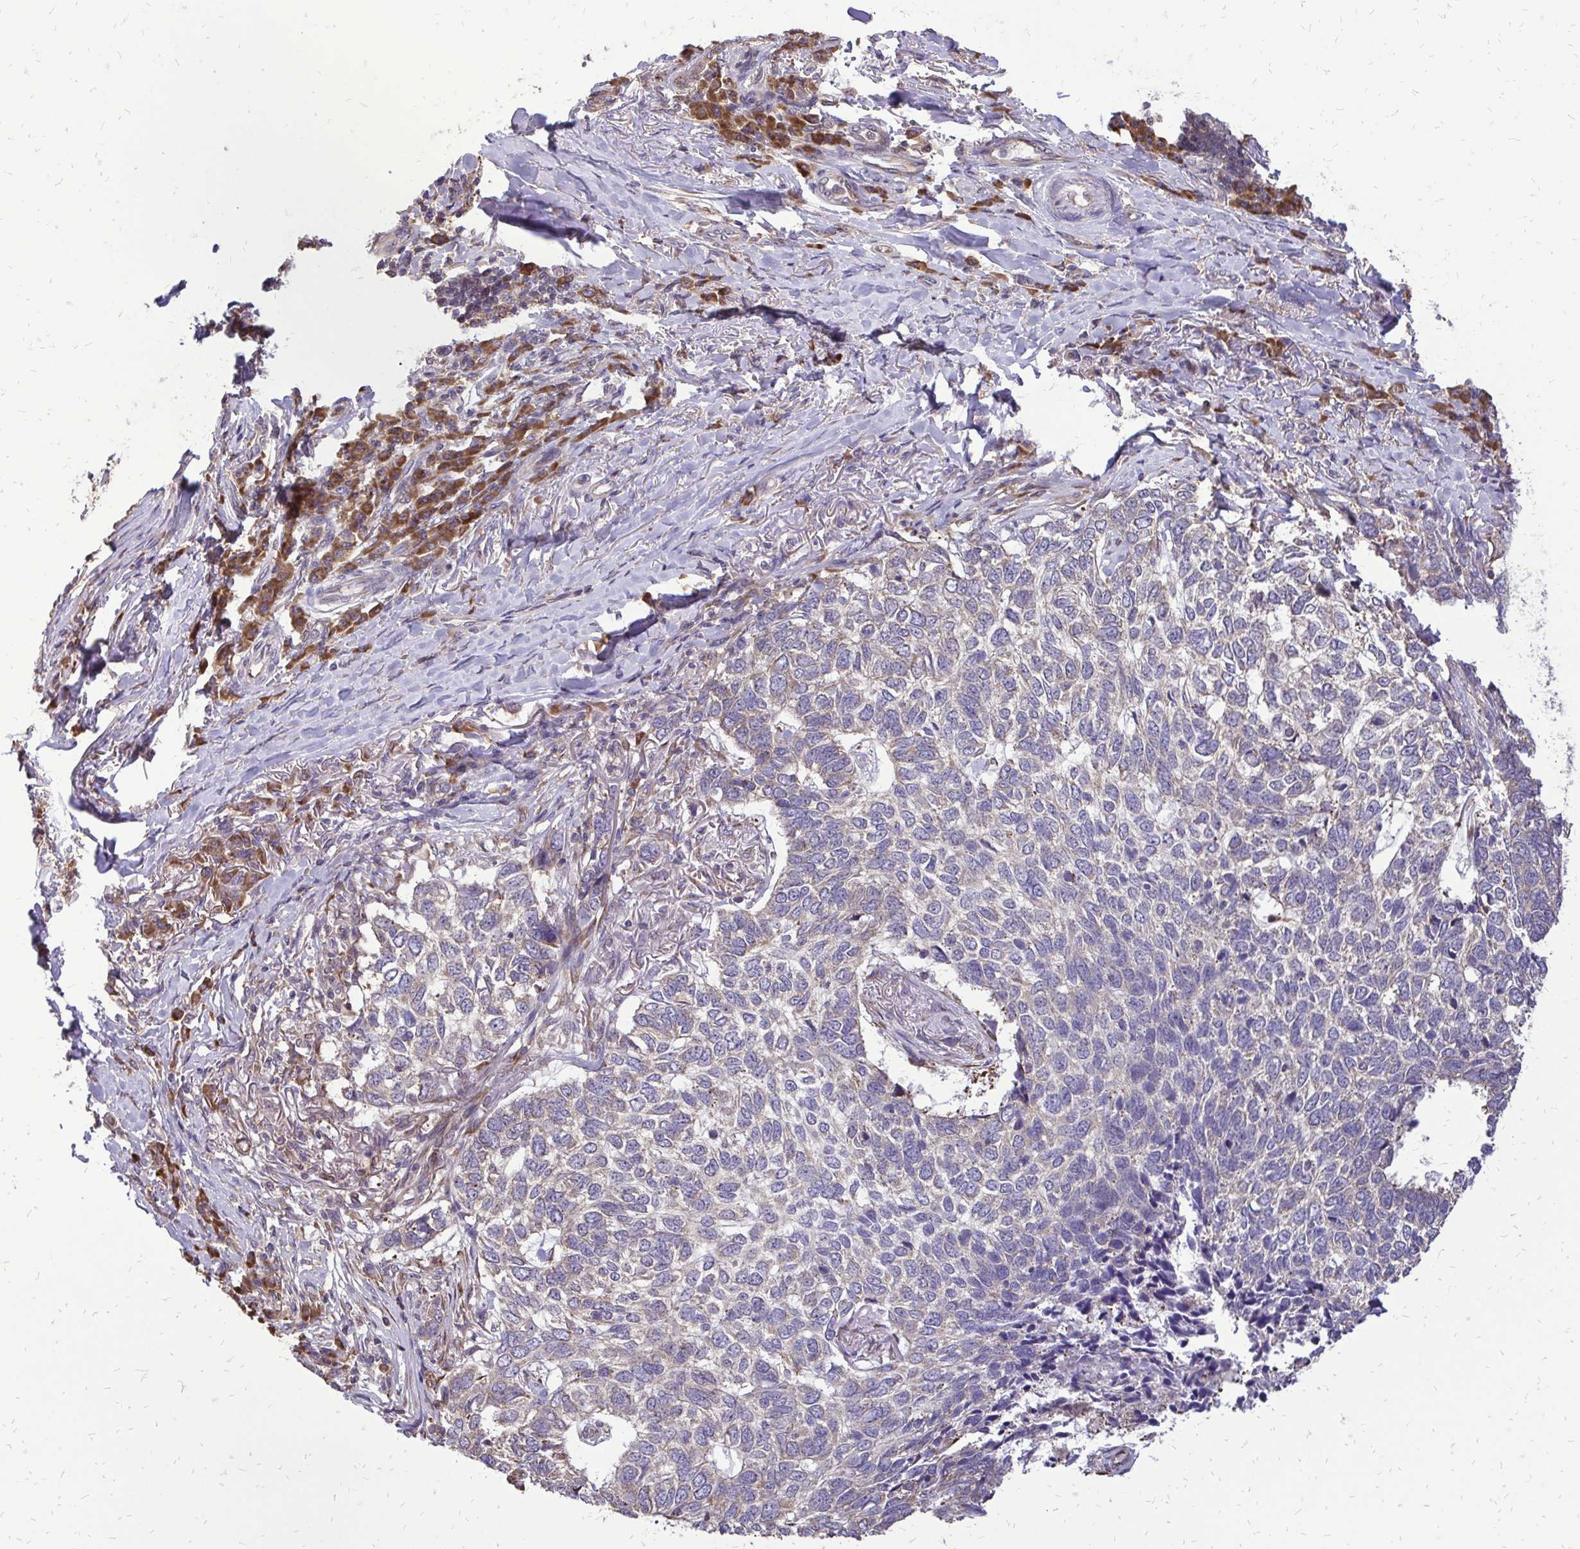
{"staining": {"intensity": "weak", "quantity": "<25%", "location": "cytoplasmic/membranous"}, "tissue": "skin cancer", "cell_type": "Tumor cells", "image_type": "cancer", "snomed": [{"axis": "morphology", "description": "Basal cell carcinoma"}, {"axis": "topography", "description": "Skin"}], "caption": "This micrograph is of basal cell carcinoma (skin) stained with immunohistochemistry (IHC) to label a protein in brown with the nuclei are counter-stained blue. There is no positivity in tumor cells.", "gene": "RPS3", "patient": {"sex": "female", "age": 65}}